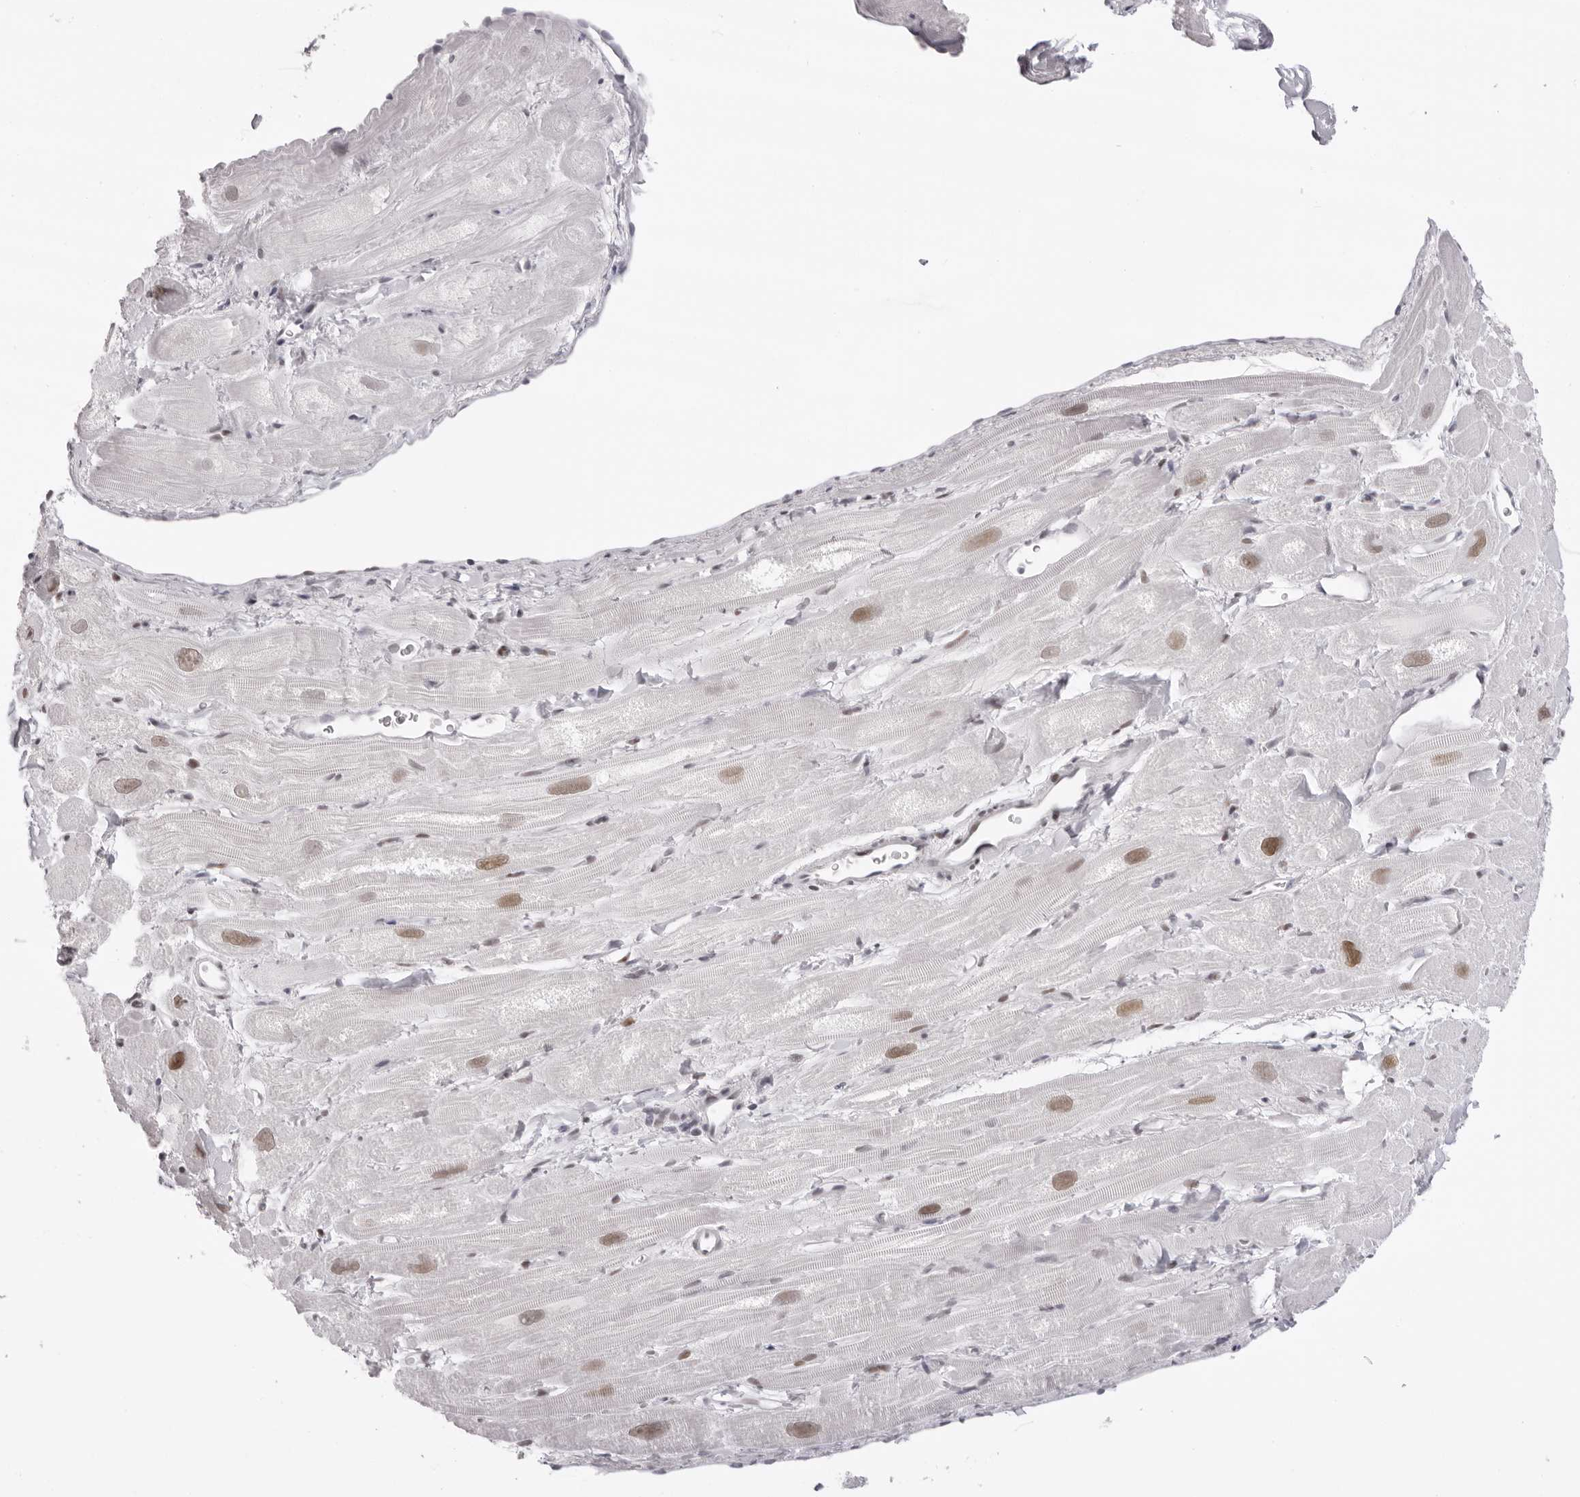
{"staining": {"intensity": "moderate", "quantity": "<25%", "location": "nuclear"}, "tissue": "heart muscle", "cell_type": "Cardiomyocytes", "image_type": "normal", "snomed": [{"axis": "morphology", "description": "Normal tissue, NOS"}, {"axis": "topography", "description": "Heart"}], "caption": "Human heart muscle stained for a protein (brown) reveals moderate nuclear positive positivity in approximately <25% of cardiomyocytes.", "gene": "MAFK", "patient": {"sex": "male", "age": 49}}